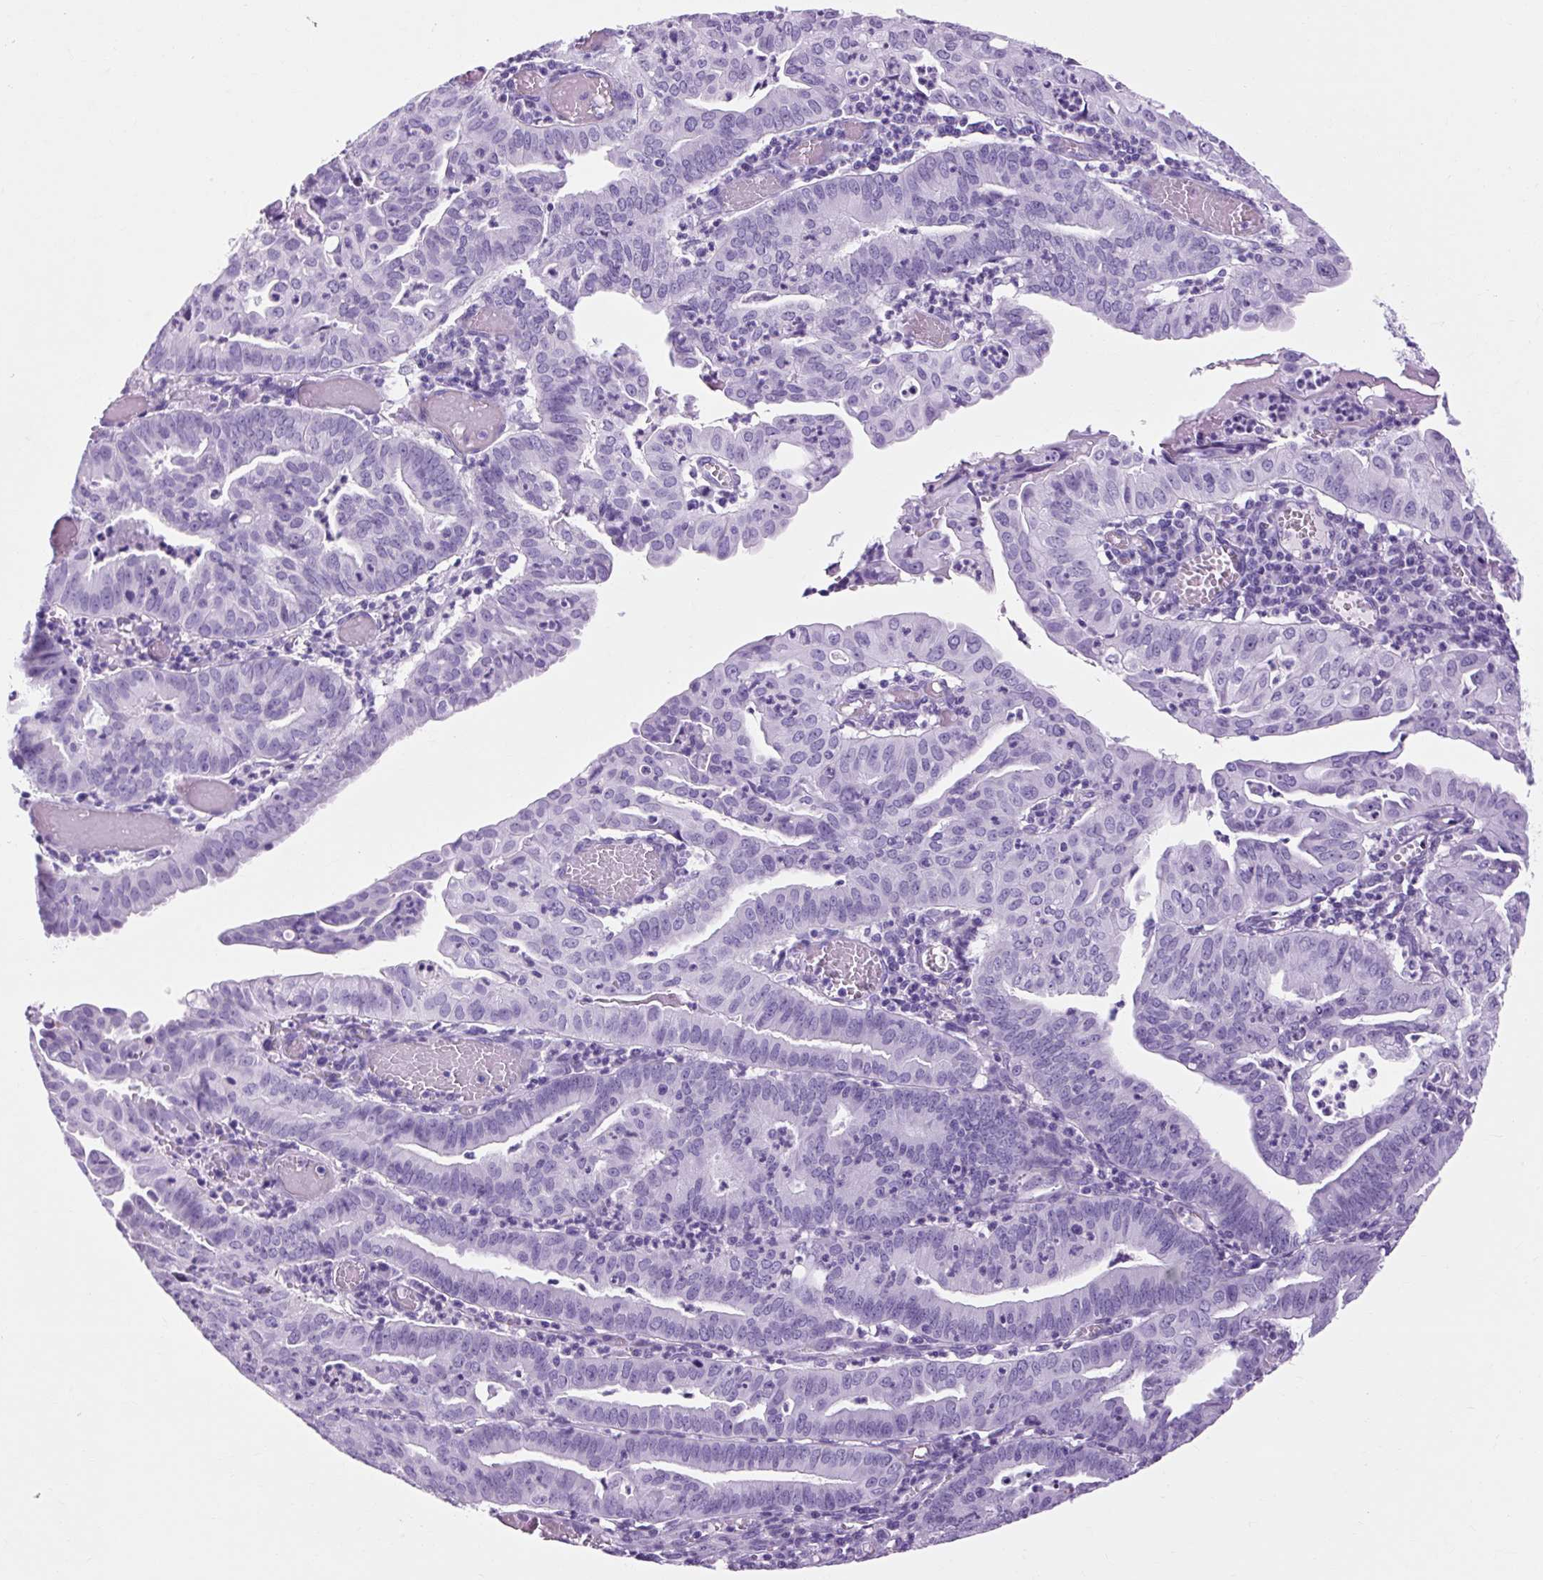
{"staining": {"intensity": "negative", "quantity": "none", "location": "none"}, "tissue": "endometrial cancer", "cell_type": "Tumor cells", "image_type": "cancer", "snomed": [{"axis": "morphology", "description": "Adenocarcinoma, NOS"}, {"axis": "topography", "description": "Endometrium"}], "caption": "The image demonstrates no staining of tumor cells in adenocarcinoma (endometrial).", "gene": "OOEP", "patient": {"sex": "female", "age": 60}}